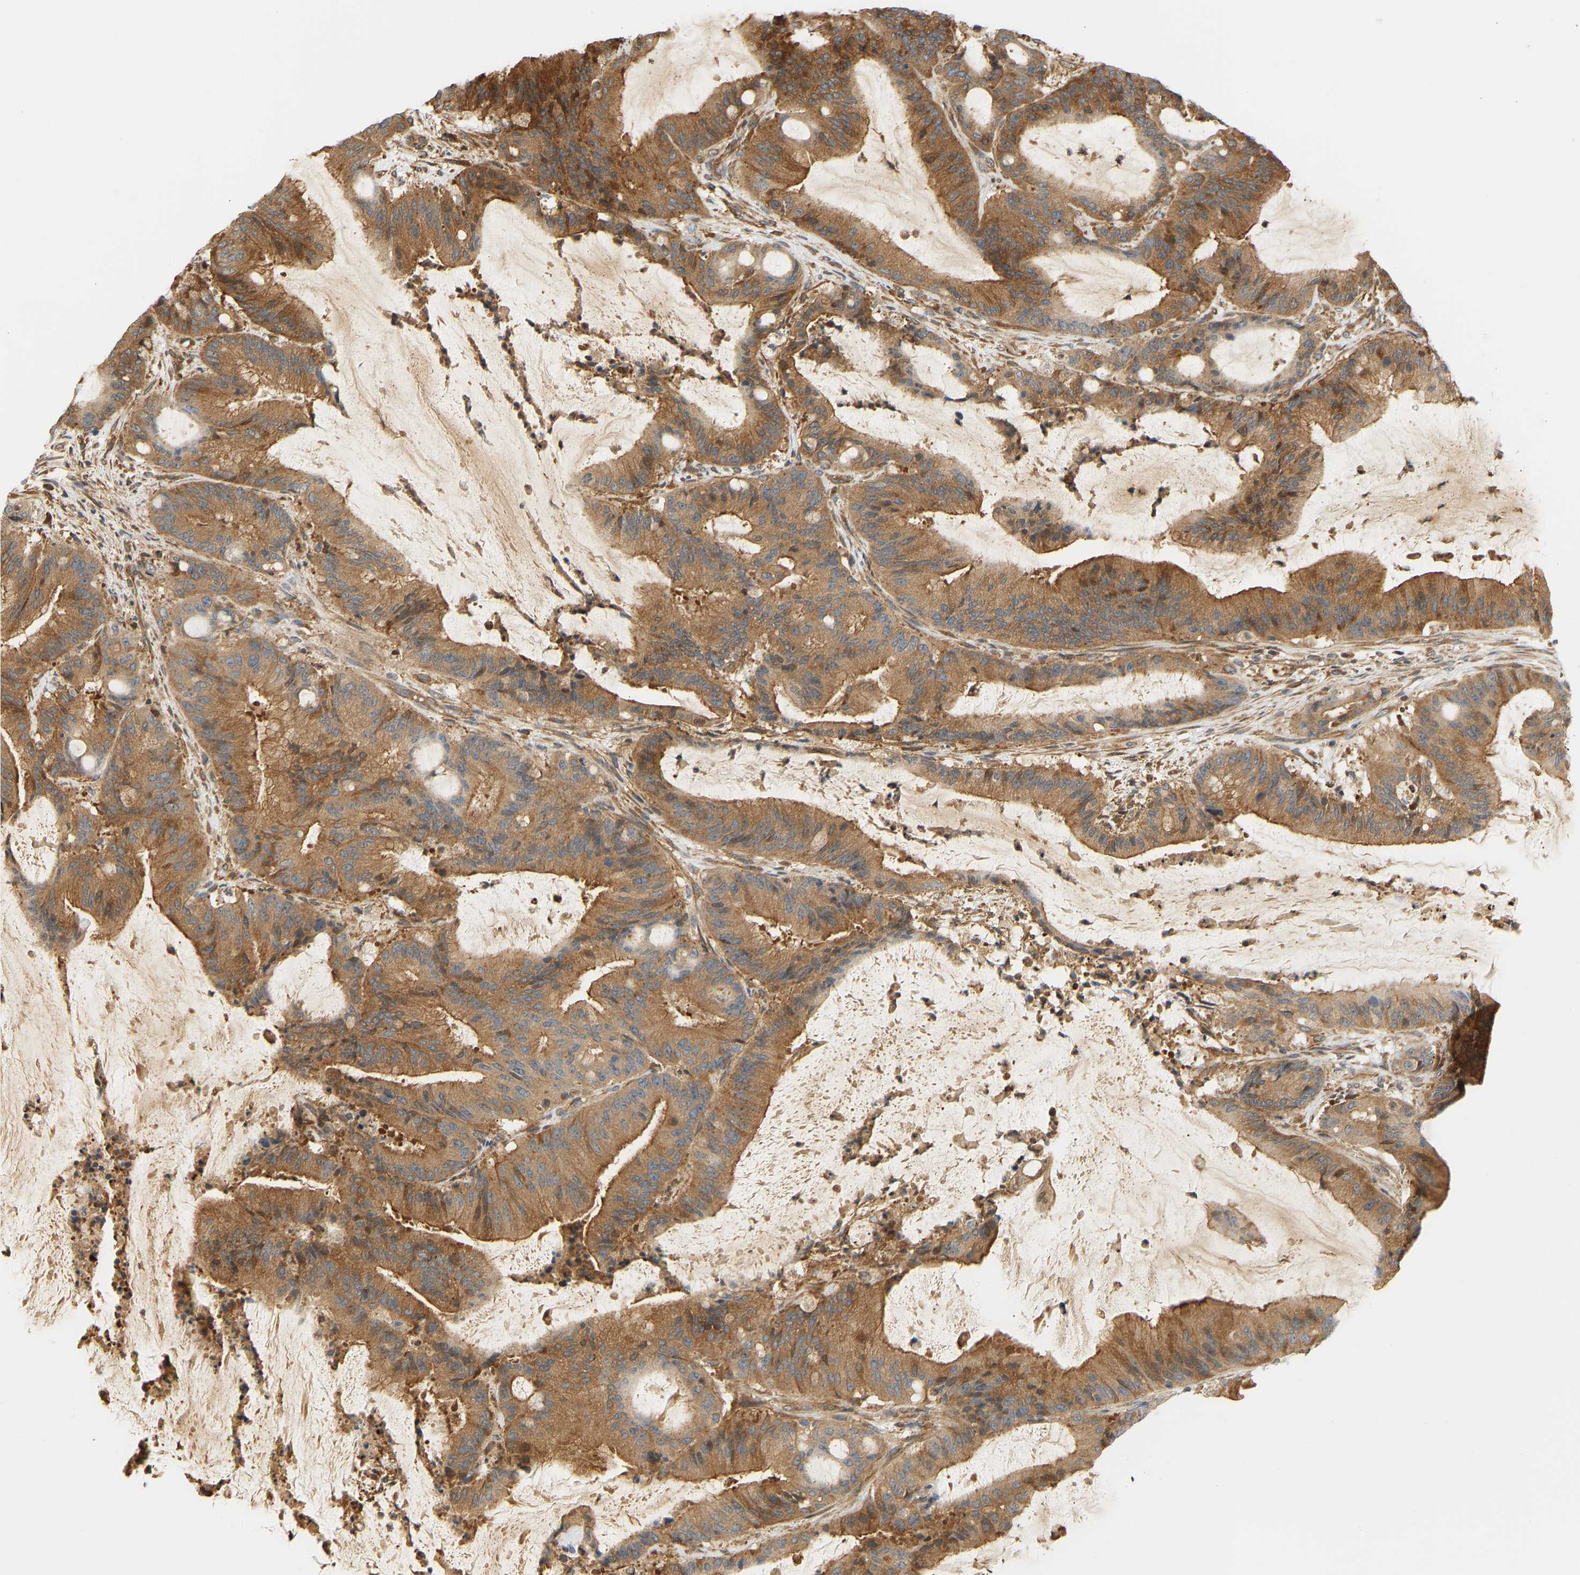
{"staining": {"intensity": "moderate", "quantity": ">75%", "location": "cytoplasmic/membranous"}, "tissue": "liver cancer", "cell_type": "Tumor cells", "image_type": "cancer", "snomed": [{"axis": "morphology", "description": "Normal tissue, NOS"}, {"axis": "morphology", "description": "Cholangiocarcinoma"}, {"axis": "topography", "description": "Liver"}, {"axis": "topography", "description": "Peripheral nerve tissue"}], "caption": "Liver cancer was stained to show a protein in brown. There is medium levels of moderate cytoplasmic/membranous staining in about >75% of tumor cells. The protein of interest is shown in brown color, while the nuclei are stained blue.", "gene": "CEP57", "patient": {"sex": "female", "age": 73}}